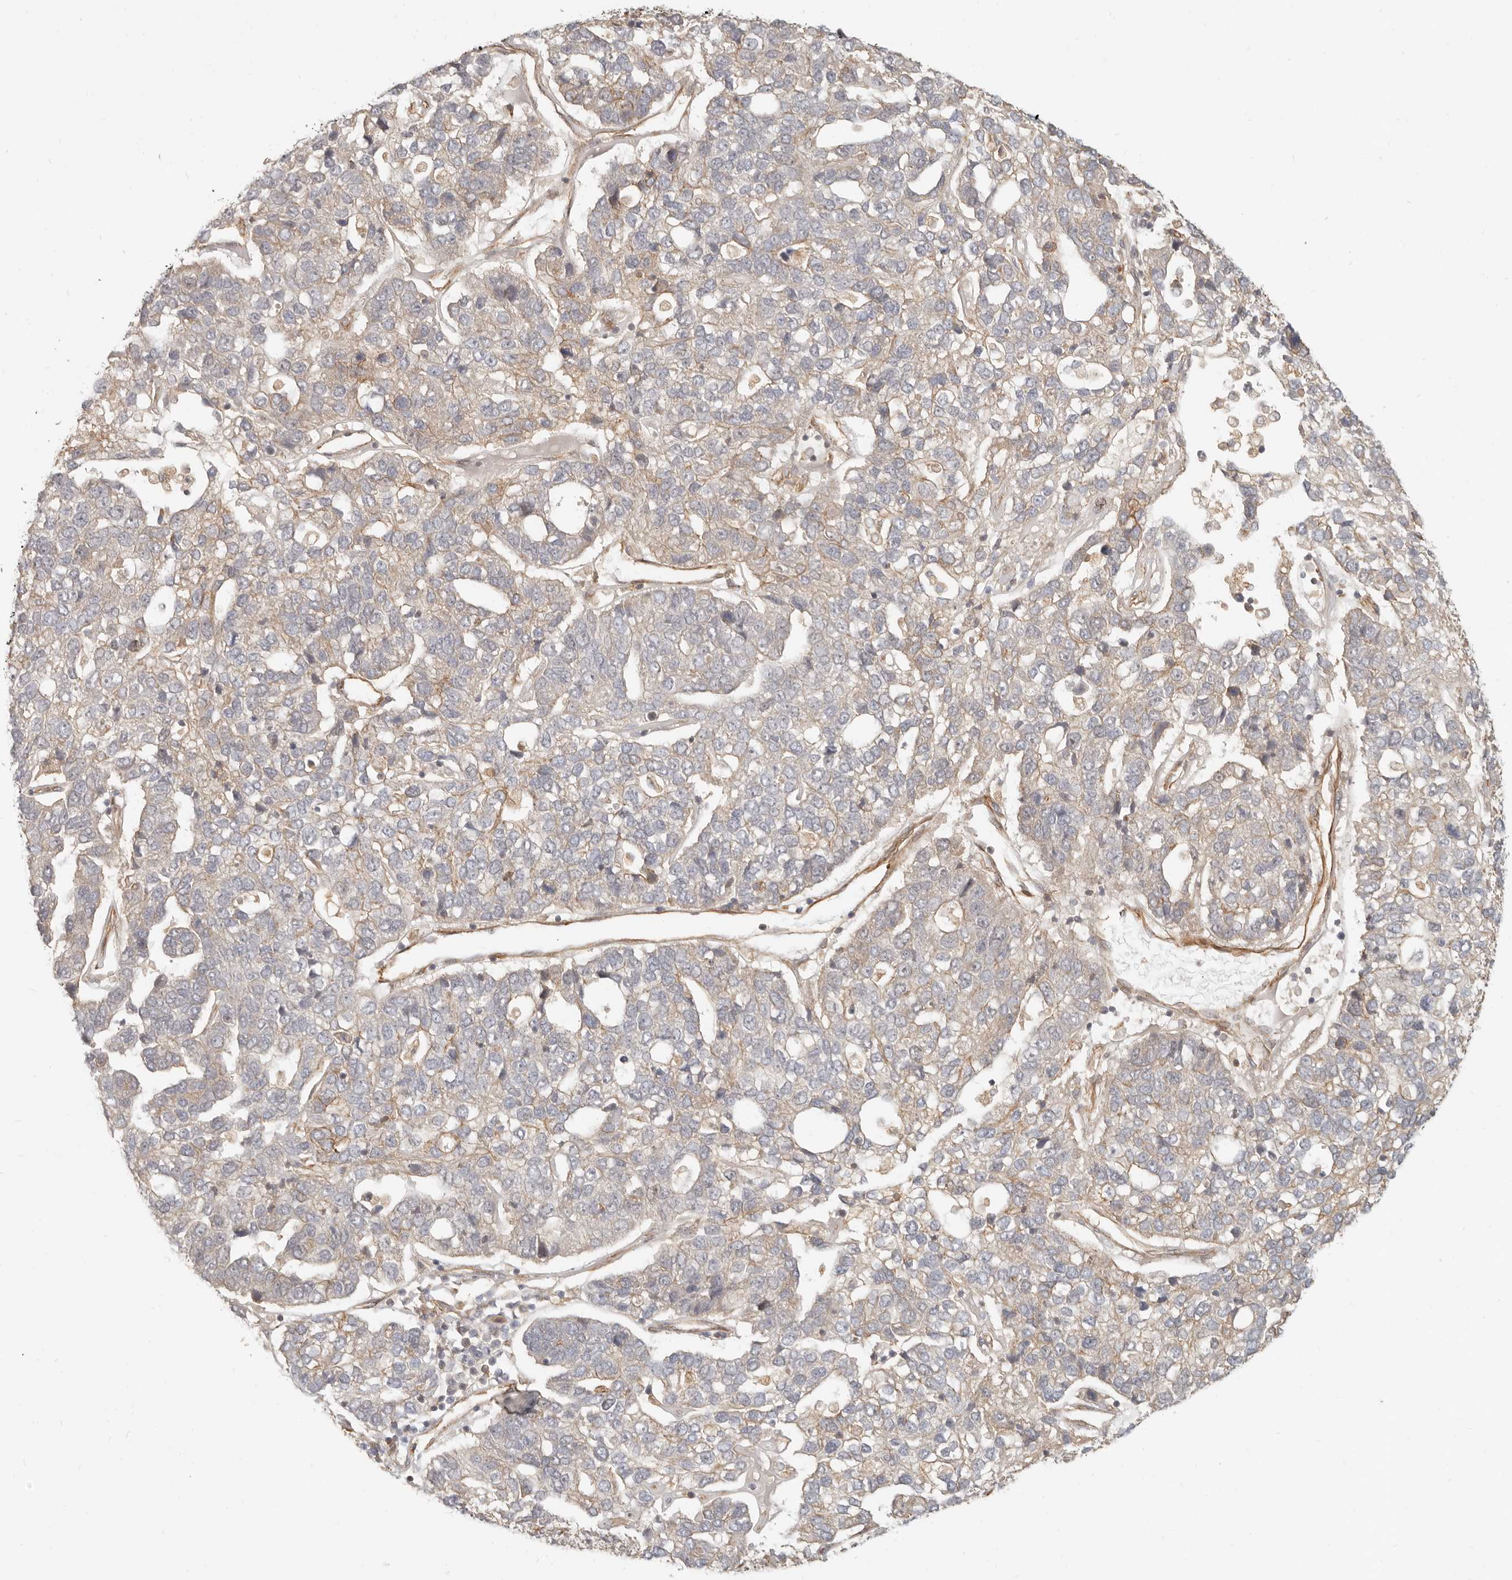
{"staining": {"intensity": "weak", "quantity": "<25%", "location": "cytoplasmic/membranous"}, "tissue": "pancreatic cancer", "cell_type": "Tumor cells", "image_type": "cancer", "snomed": [{"axis": "morphology", "description": "Adenocarcinoma, NOS"}, {"axis": "topography", "description": "Pancreas"}], "caption": "Immunohistochemical staining of human pancreatic cancer shows no significant expression in tumor cells. (Stains: DAB (3,3'-diaminobenzidine) immunohistochemistry (IHC) with hematoxylin counter stain, Microscopy: brightfield microscopy at high magnification).", "gene": "UFSP1", "patient": {"sex": "female", "age": 61}}